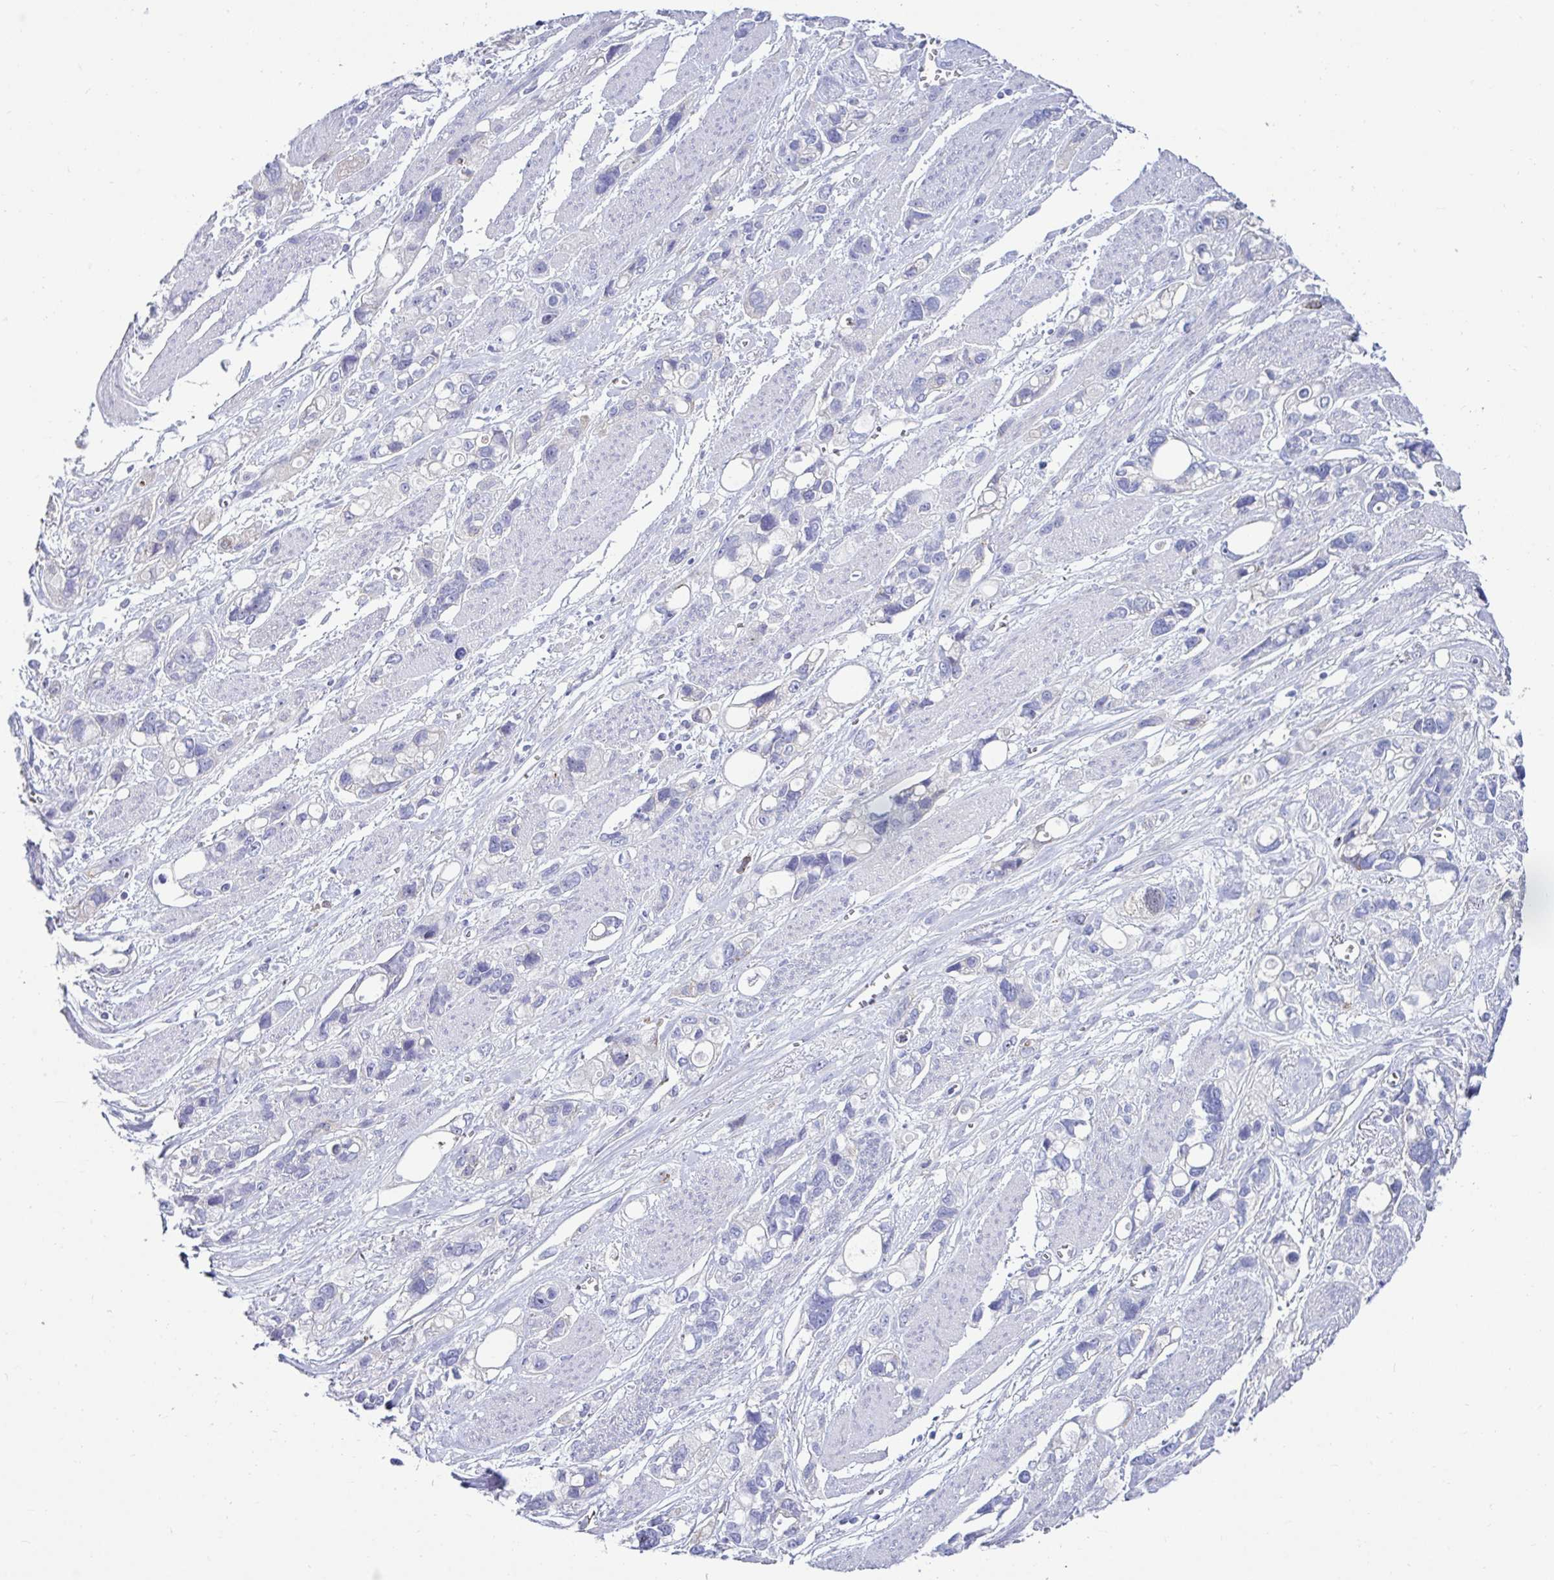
{"staining": {"intensity": "strong", "quantity": "<25%", "location": "cytoplasmic/membranous"}, "tissue": "stomach cancer", "cell_type": "Tumor cells", "image_type": "cancer", "snomed": [{"axis": "morphology", "description": "Adenocarcinoma, NOS"}, {"axis": "topography", "description": "Stomach, upper"}], "caption": "Immunohistochemistry (IHC) (DAB (3,3'-diaminobenzidine)) staining of stomach cancer reveals strong cytoplasmic/membranous protein staining in about <25% of tumor cells.", "gene": "TFPI2", "patient": {"sex": "female", "age": 81}}